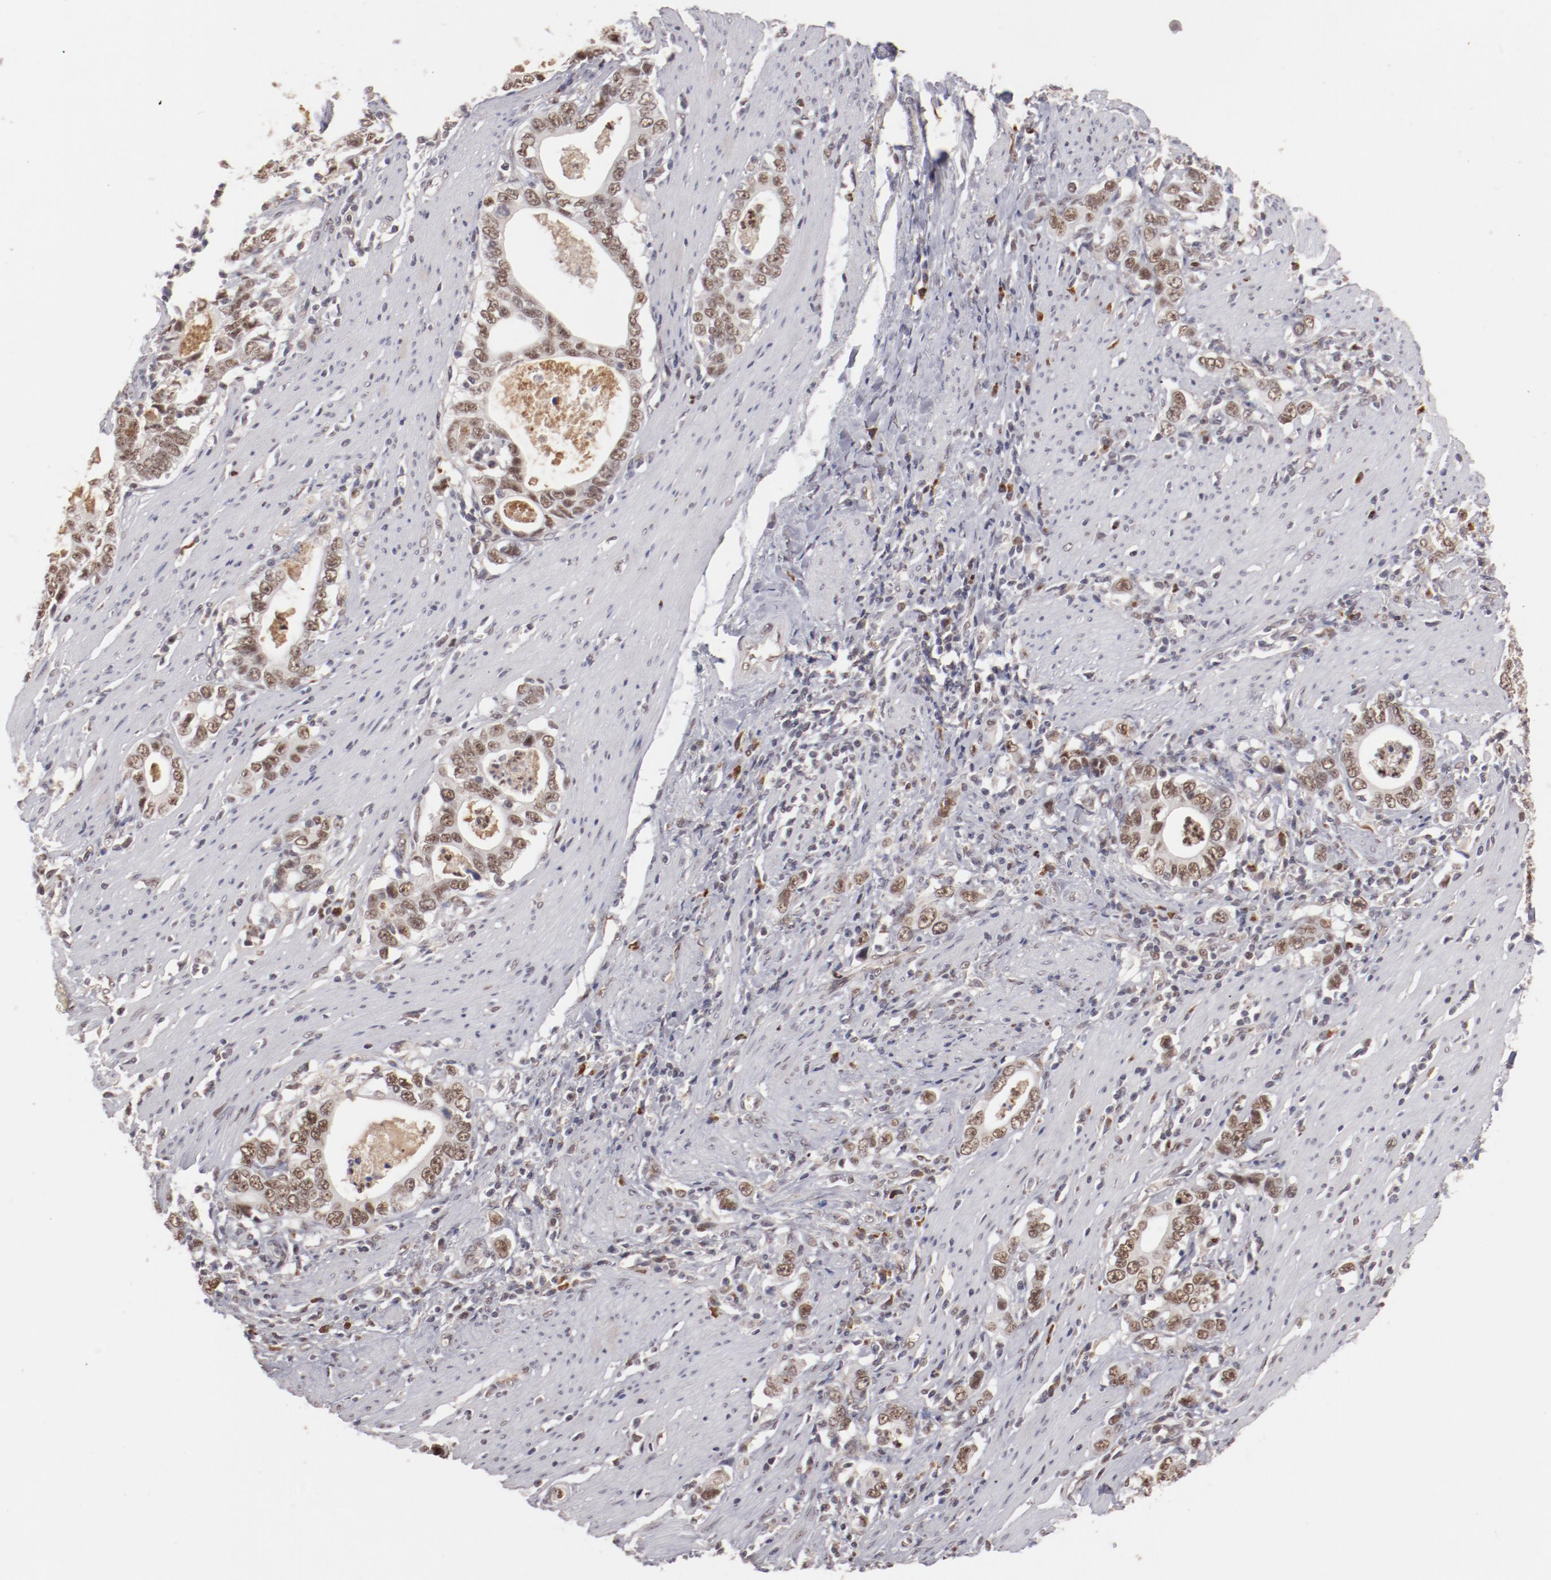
{"staining": {"intensity": "moderate", "quantity": ">75%", "location": "nuclear"}, "tissue": "stomach cancer", "cell_type": "Tumor cells", "image_type": "cancer", "snomed": [{"axis": "morphology", "description": "Adenocarcinoma, NOS"}, {"axis": "topography", "description": "Stomach, lower"}], "caption": "The immunohistochemical stain labels moderate nuclear staining in tumor cells of stomach cancer tissue.", "gene": "NFE2", "patient": {"sex": "female", "age": 72}}